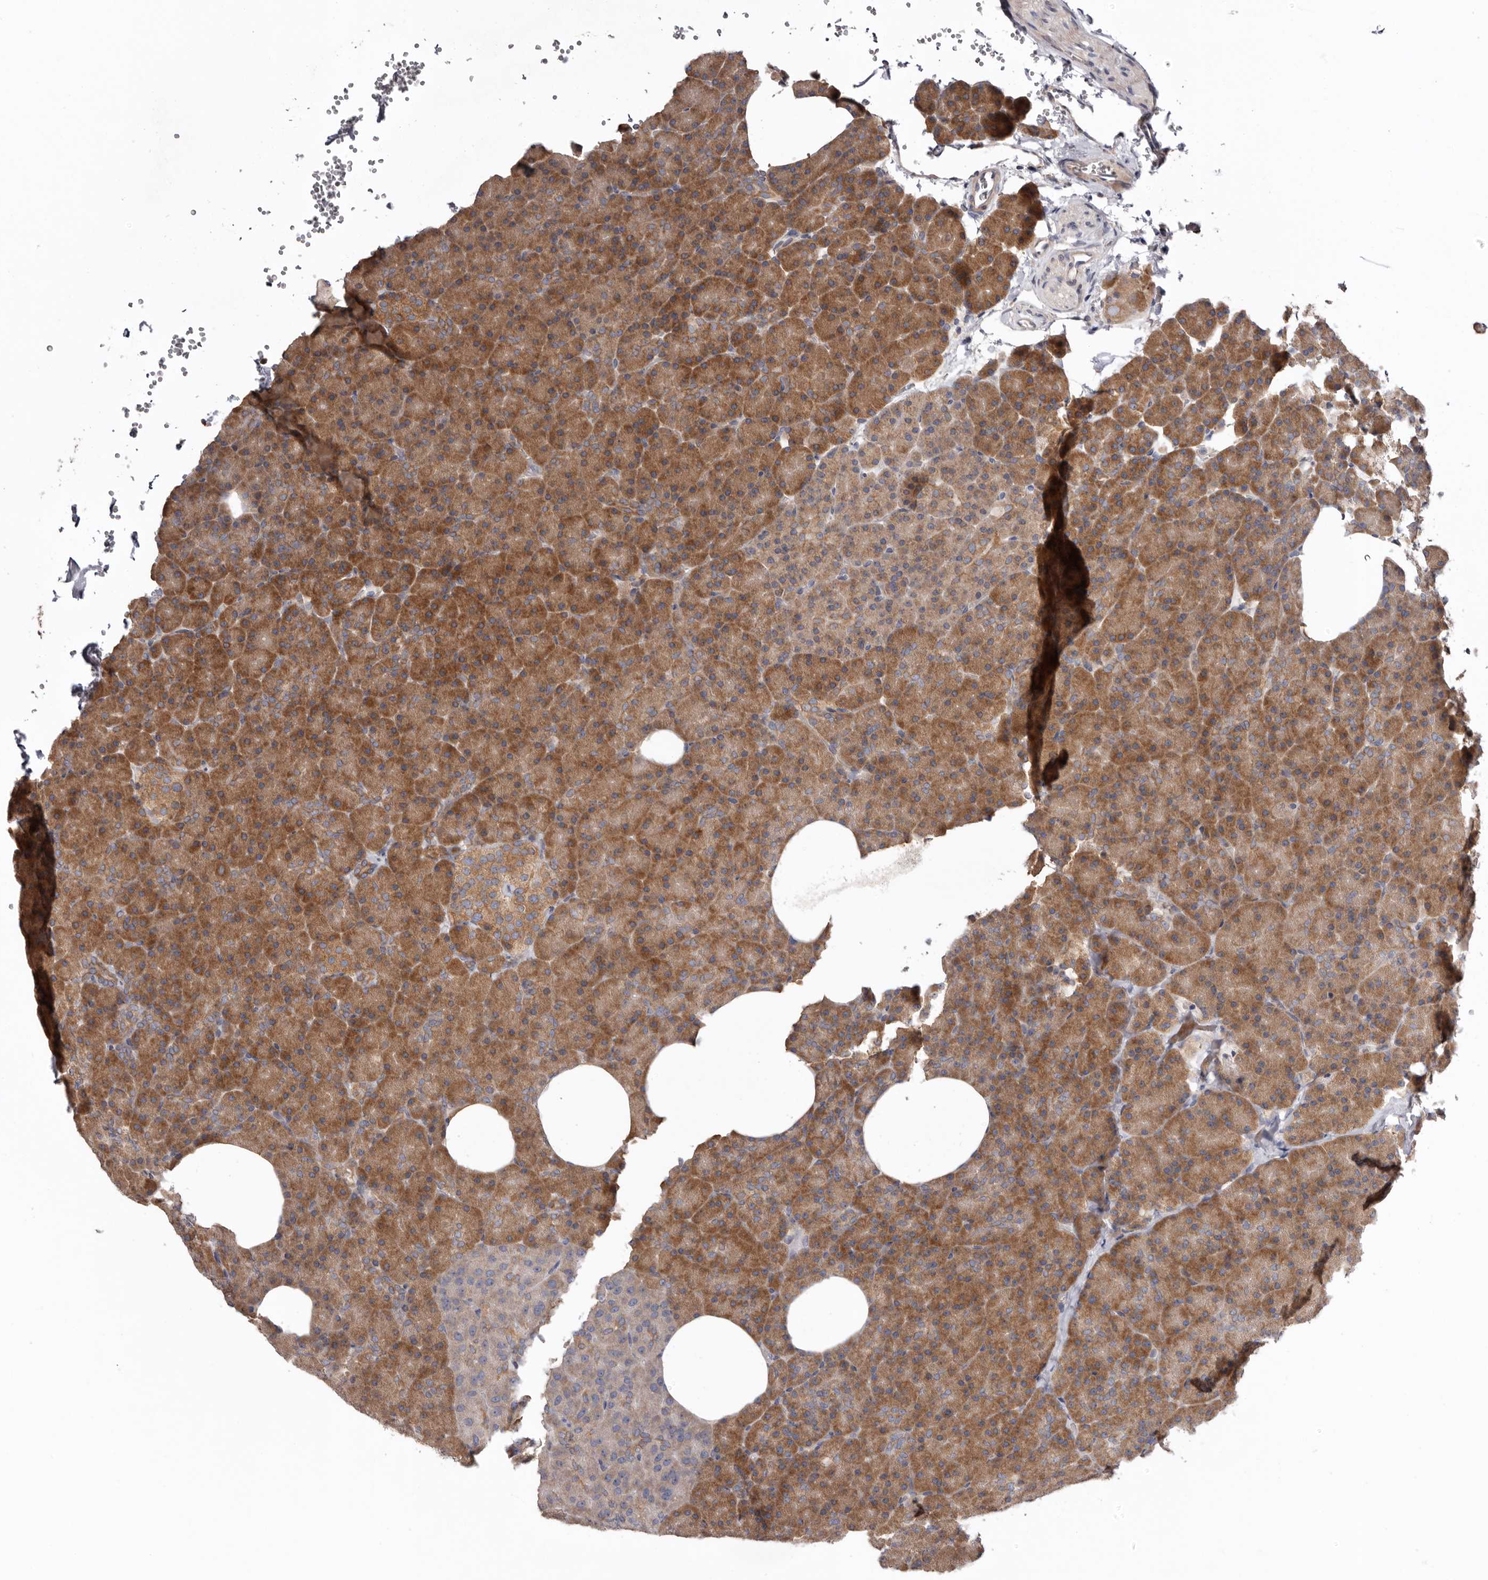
{"staining": {"intensity": "moderate", "quantity": ">75%", "location": "cytoplasmic/membranous"}, "tissue": "pancreas", "cell_type": "Exocrine glandular cells", "image_type": "normal", "snomed": [{"axis": "morphology", "description": "Normal tissue, NOS"}, {"axis": "morphology", "description": "Carcinoid, malignant, NOS"}, {"axis": "topography", "description": "Pancreas"}], "caption": "Immunohistochemical staining of unremarkable pancreas demonstrates >75% levels of moderate cytoplasmic/membranous protein positivity in about >75% of exocrine glandular cells.", "gene": "TMUB1", "patient": {"sex": "female", "age": 35}}